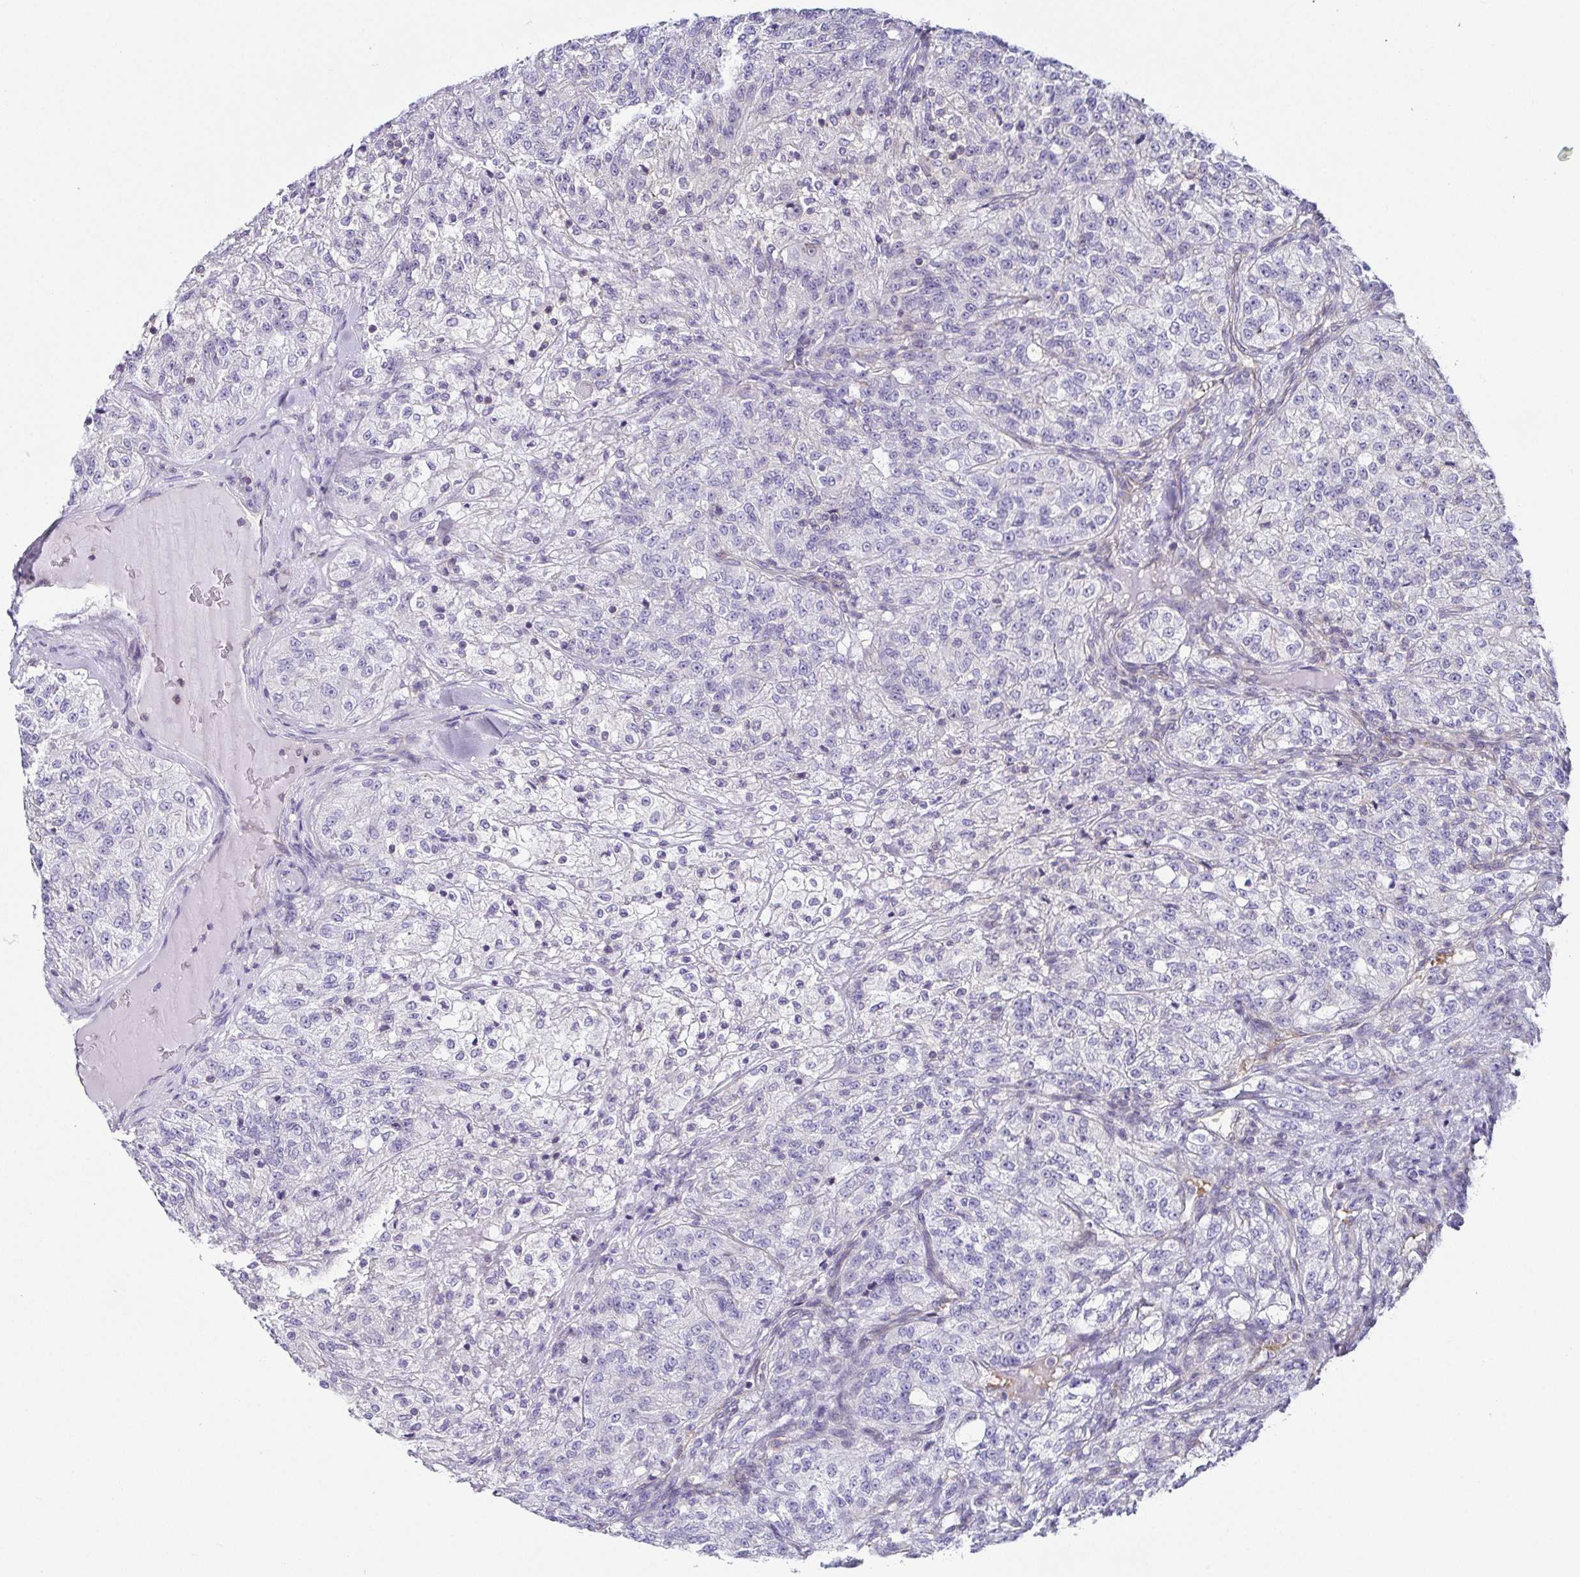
{"staining": {"intensity": "negative", "quantity": "none", "location": "none"}, "tissue": "renal cancer", "cell_type": "Tumor cells", "image_type": "cancer", "snomed": [{"axis": "morphology", "description": "Adenocarcinoma, NOS"}, {"axis": "topography", "description": "Kidney"}], "caption": "Immunohistochemistry micrograph of neoplastic tissue: human renal adenocarcinoma stained with DAB reveals no significant protein staining in tumor cells.", "gene": "FAM162B", "patient": {"sex": "female", "age": 63}}